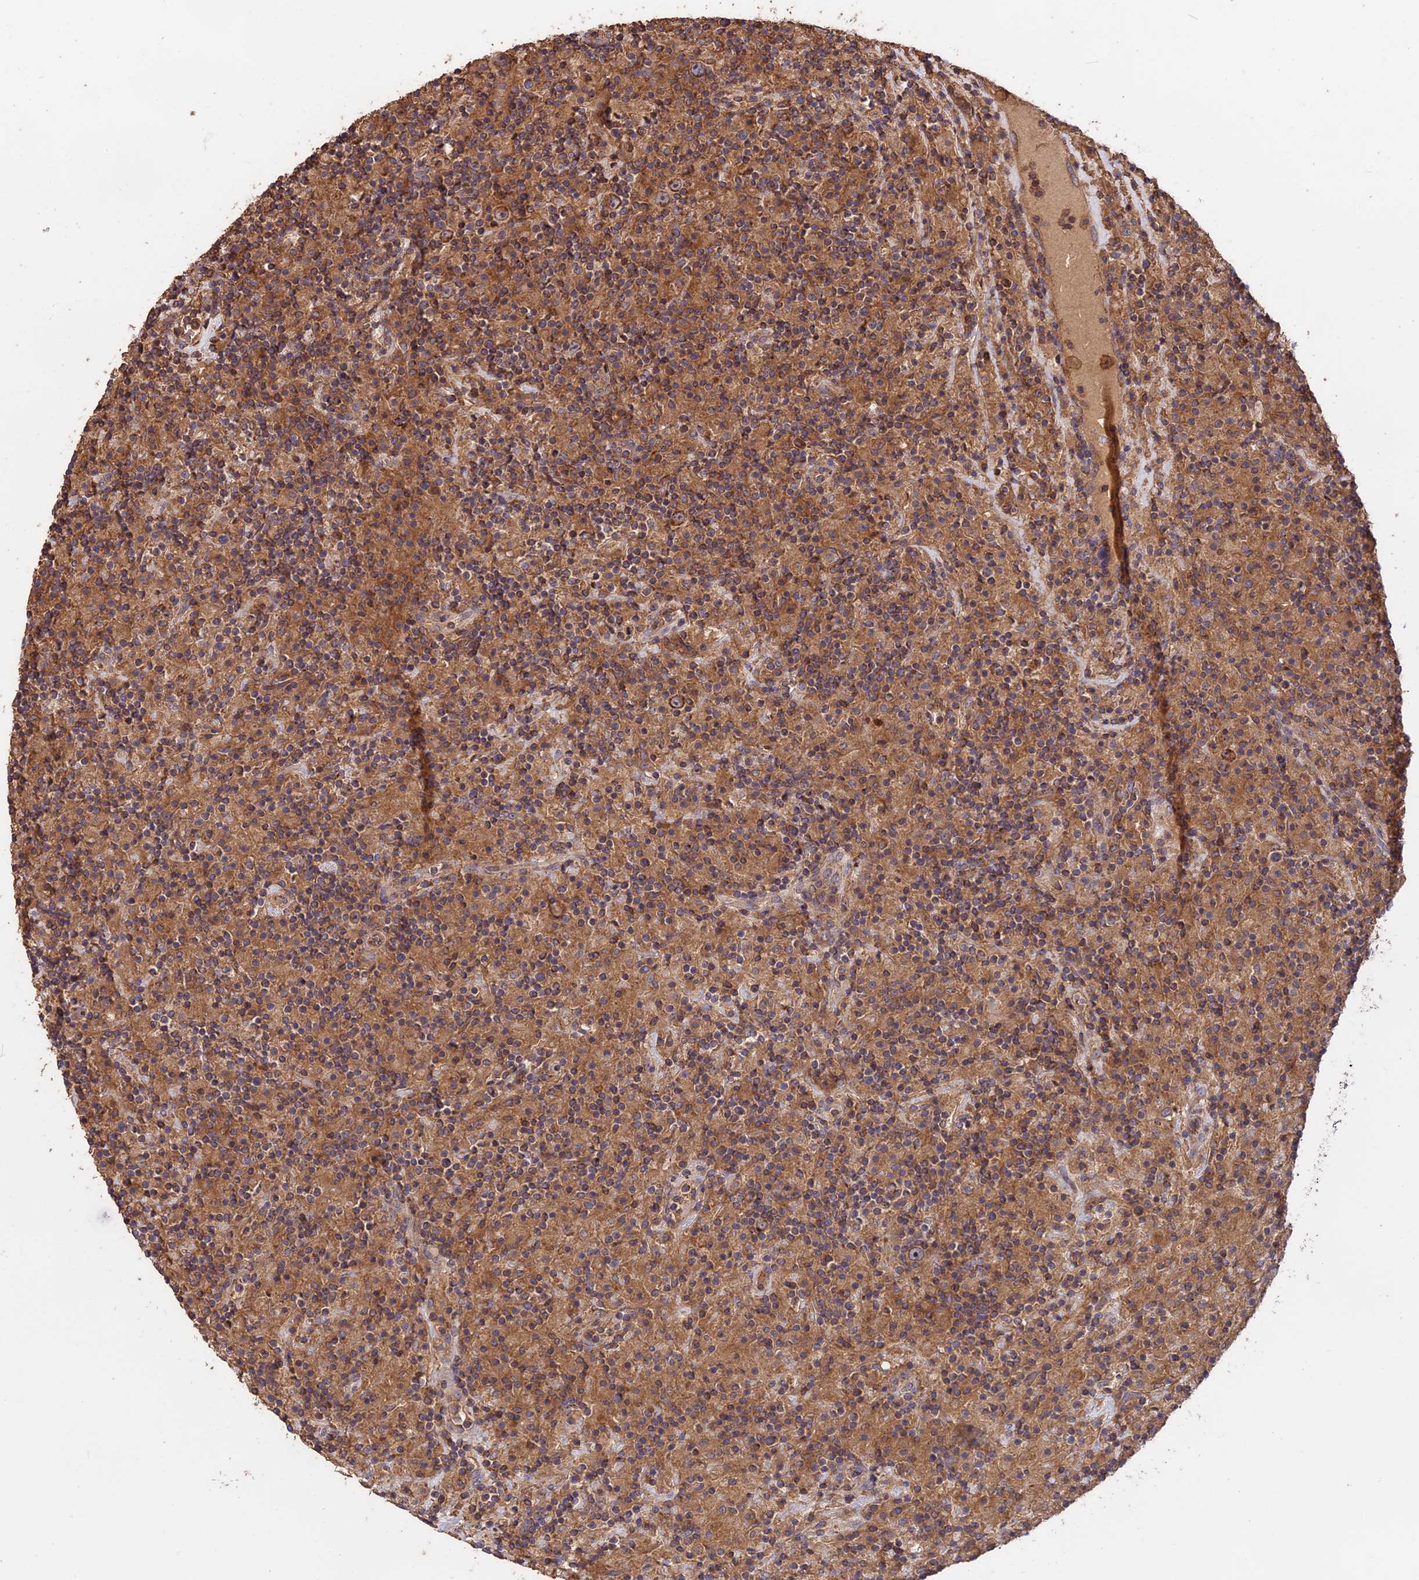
{"staining": {"intensity": "moderate", "quantity": ">75%", "location": "cytoplasmic/membranous"}, "tissue": "lymphoma", "cell_type": "Tumor cells", "image_type": "cancer", "snomed": [{"axis": "morphology", "description": "Hodgkin's disease, NOS"}, {"axis": "topography", "description": "Lymph node"}], "caption": "About >75% of tumor cells in Hodgkin's disease show moderate cytoplasmic/membranous protein staining as visualized by brown immunohistochemical staining.", "gene": "NUDT8", "patient": {"sex": "male", "age": 70}}